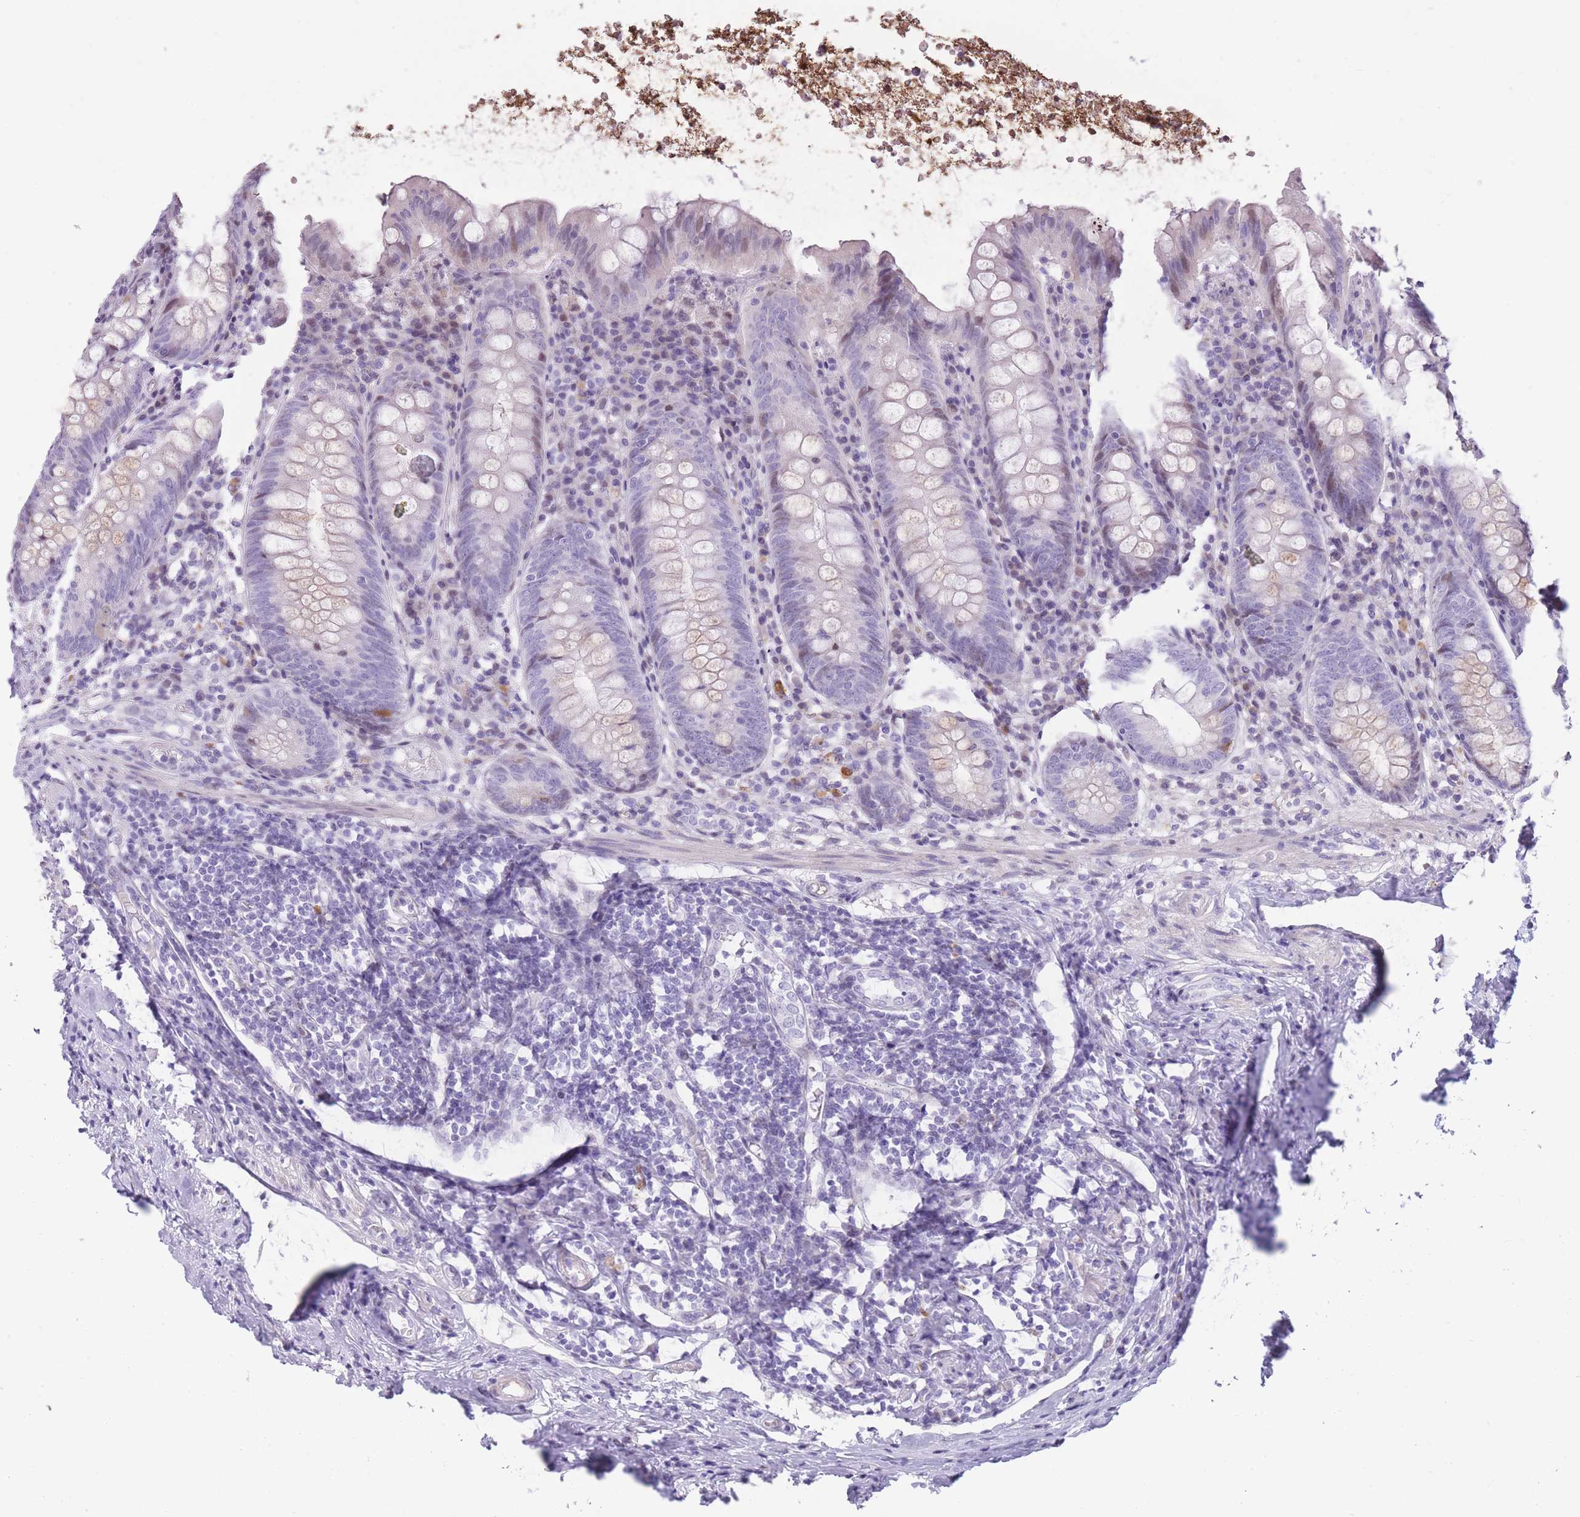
{"staining": {"intensity": "negative", "quantity": "none", "location": "none"}, "tissue": "appendix", "cell_type": "Glandular cells", "image_type": "normal", "snomed": [{"axis": "morphology", "description": "Normal tissue, NOS"}, {"axis": "topography", "description": "Appendix"}], "caption": "Image shows no protein expression in glandular cells of normal appendix.", "gene": "WDR70", "patient": {"sex": "female", "age": 54}}